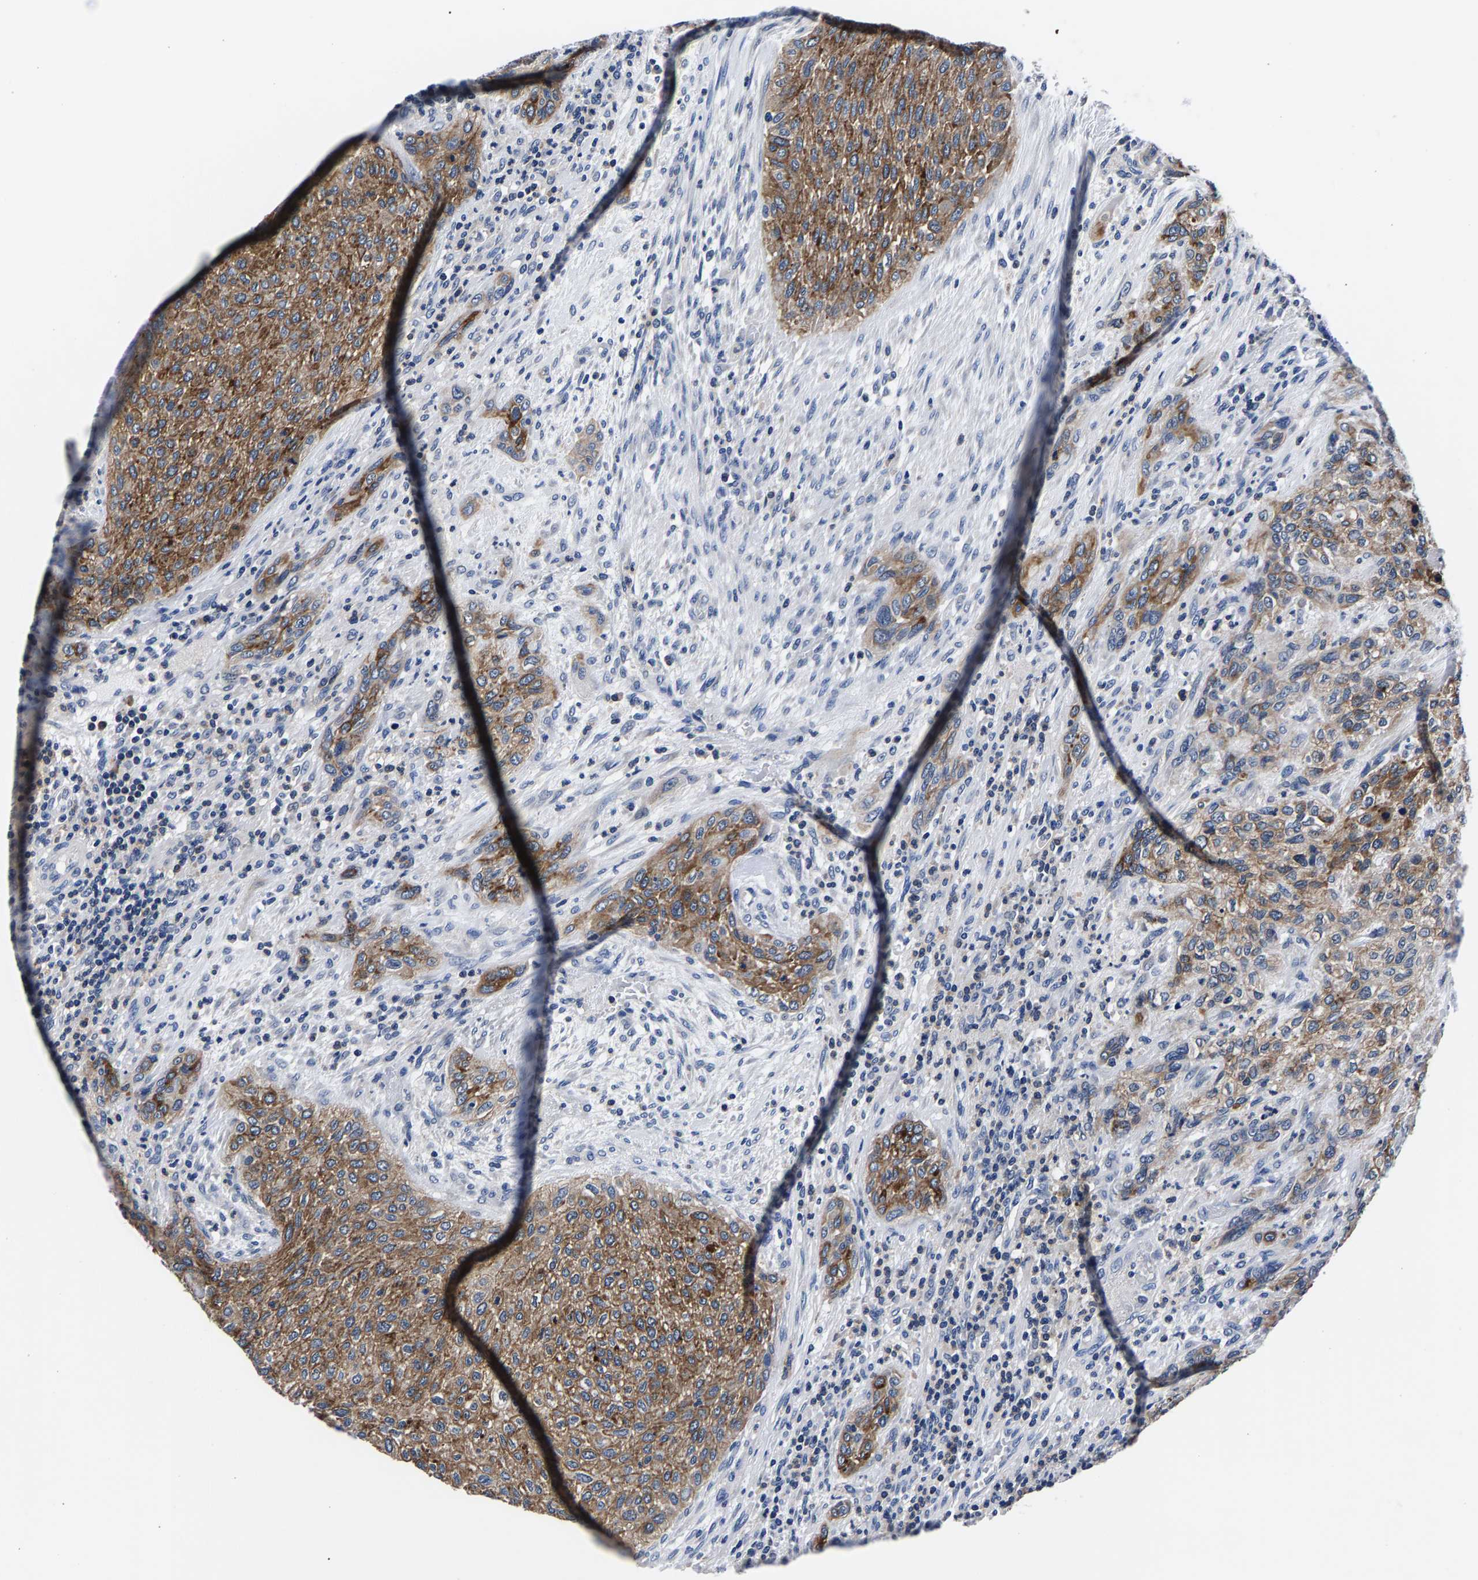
{"staining": {"intensity": "moderate", "quantity": ">75%", "location": "cytoplasmic/membranous"}, "tissue": "urothelial cancer", "cell_type": "Tumor cells", "image_type": "cancer", "snomed": [{"axis": "morphology", "description": "Urothelial carcinoma, Low grade"}, {"axis": "morphology", "description": "Urothelial carcinoma, High grade"}, {"axis": "topography", "description": "Urinary bladder"}], "caption": "High-magnification brightfield microscopy of urothelial cancer stained with DAB (brown) and counterstained with hematoxylin (blue). tumor cells exhibit moderate cytoplasmic/membranous positivity is present in approximately>75% of cells.", "gene": "PHF24", "patient": {"sex": "male", "age": 35}}